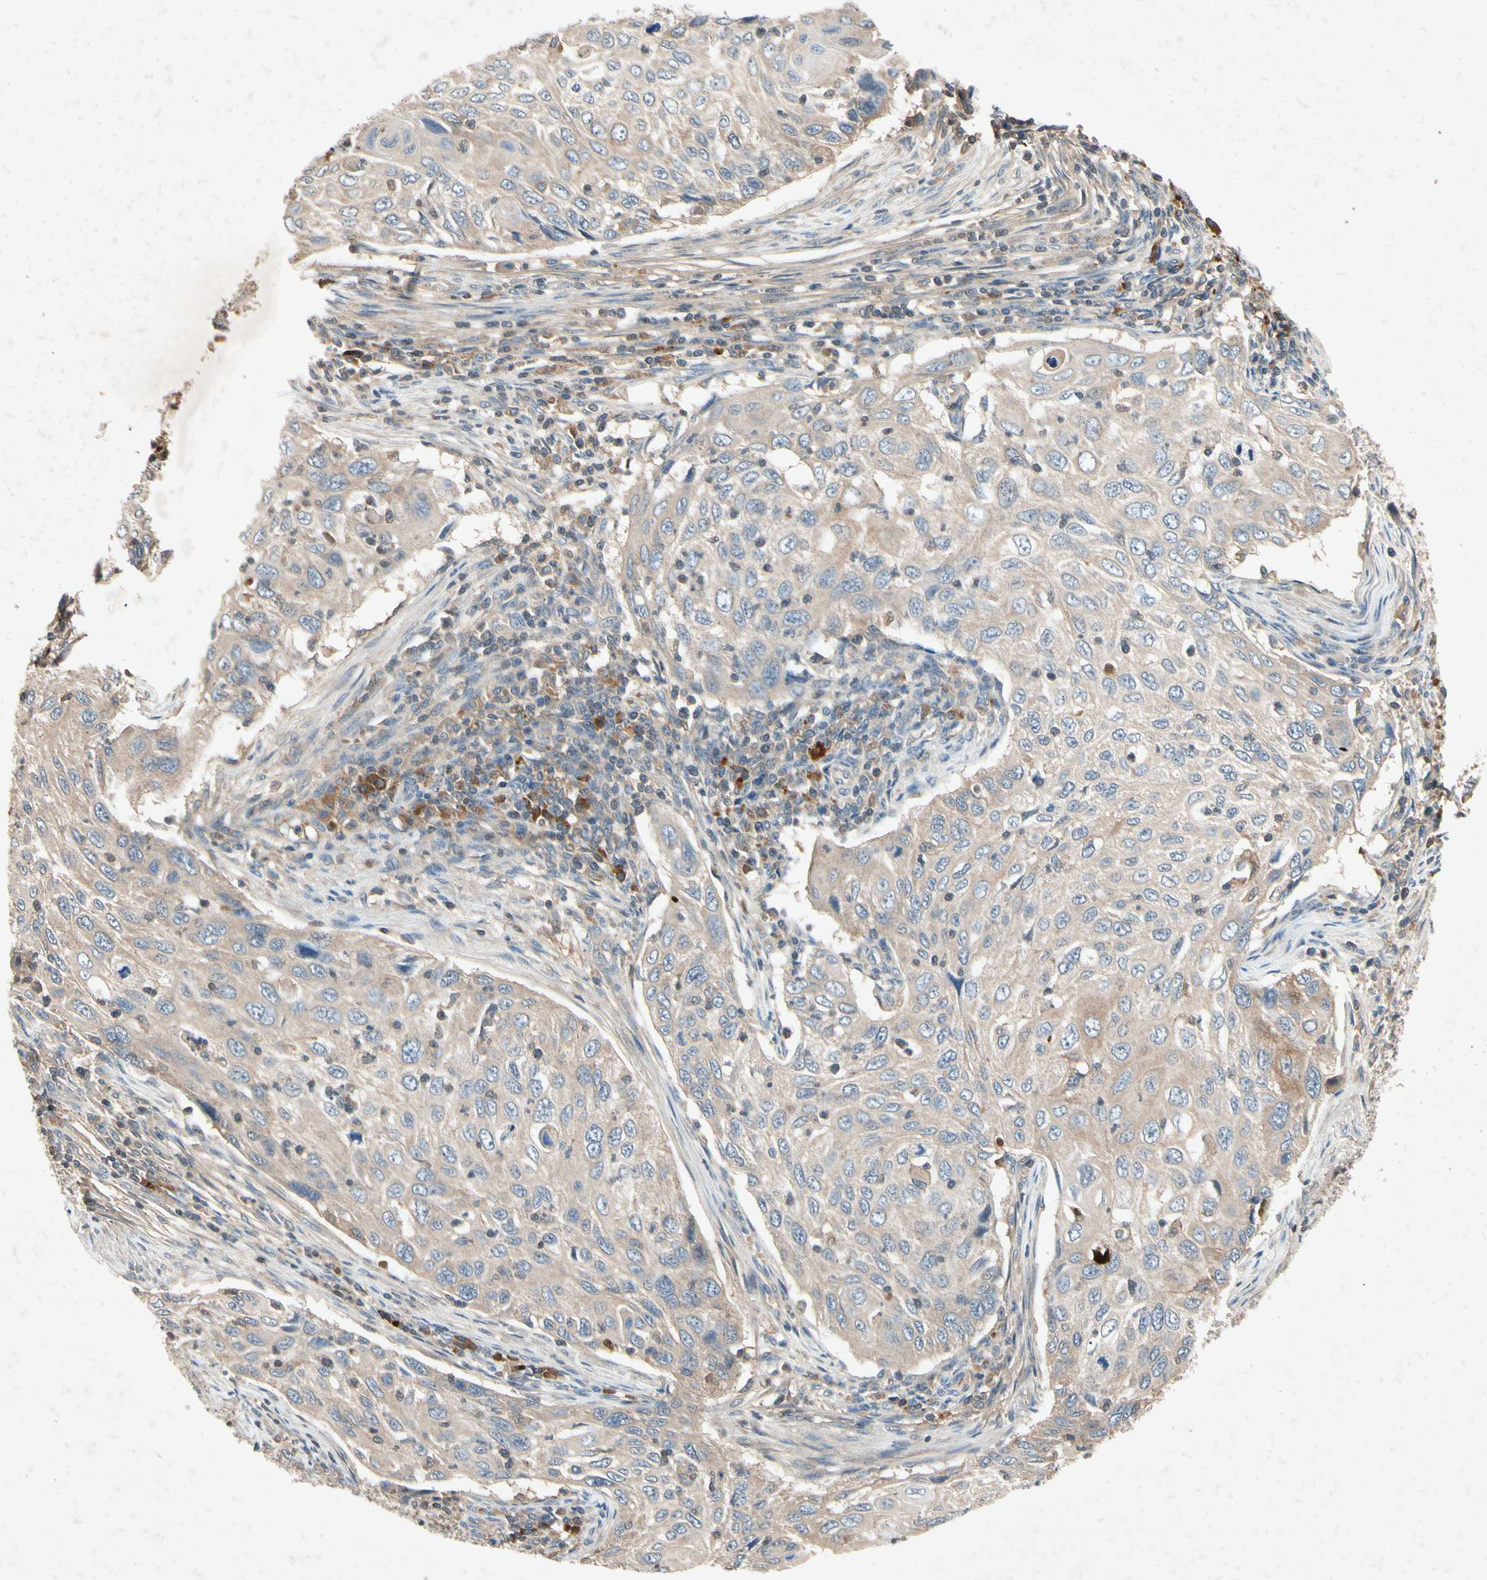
{"staining": {"intensity": "weak", "quantity": ">75%", "location": "cytoplasmic/membranous"}, "tissue": "cervical cancer", "cell_type": "Tumor cells", "image_type": "cancer", "snomed": [{"axis": "morphology", "description": "Squamous cell carcinoma, NOS"}, {"axis": "topography", "description": "Cervix"}], "caption": "There is low levels of weak cytoplasmic/membranous staining in tumor cells of cervical cancer, as demonstrated by immunohistochemical staining (brown color).", "gene": "IL1RL1", "patient": {"sex": "female", "age": 70}}